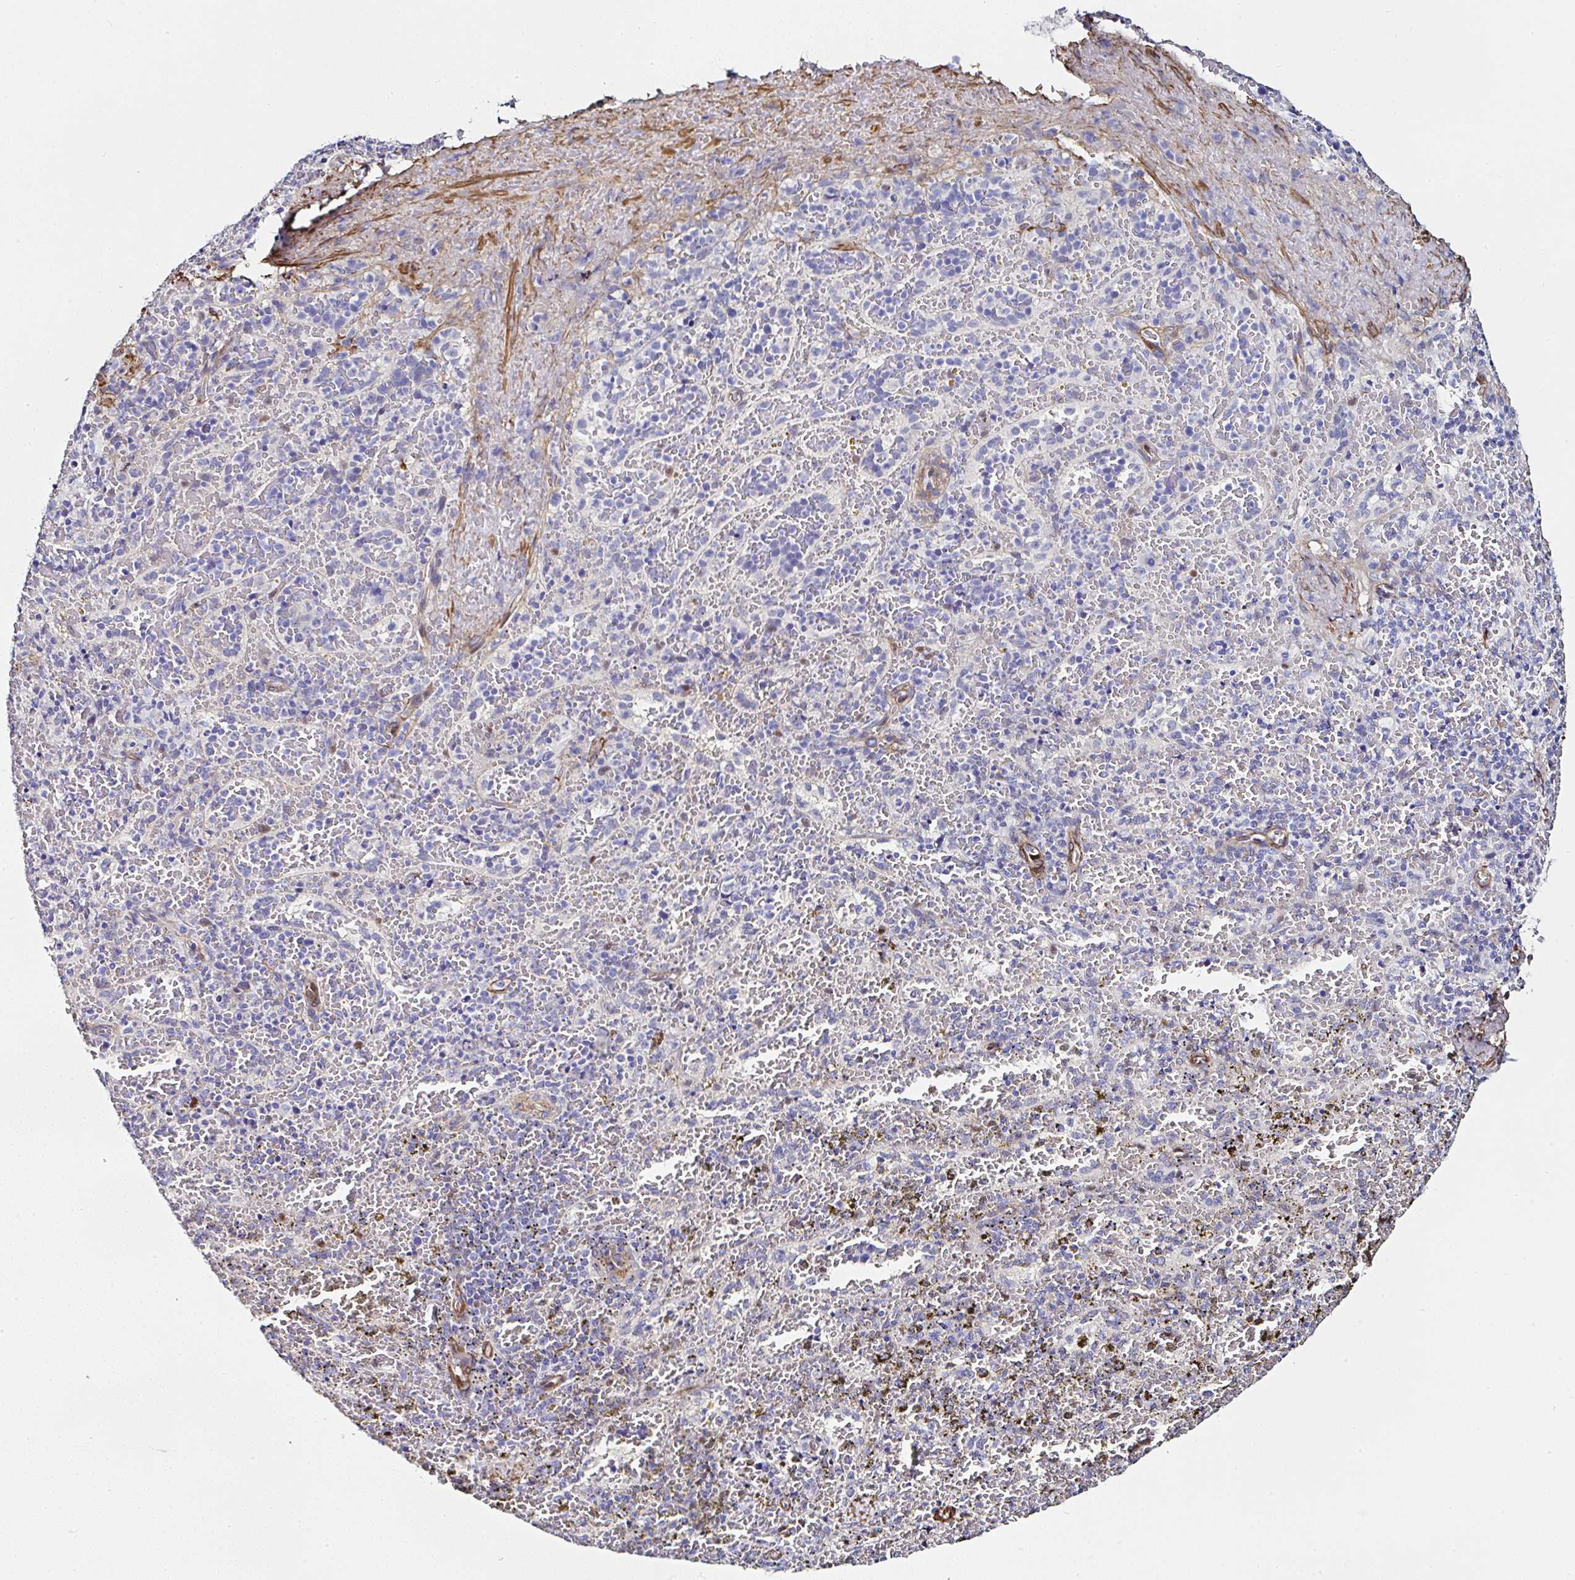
{"staining": {"intensity": "negative", "quantity": "none", "location": "none"}, "tissue": "spleen", "cell_type": "Cells in red pulp", "image_type": "normal", "snomed": [{"axis": "morphology", "description": "Normal tissue, NOS"}, {"axis": "topography", "description": "Spleen"}], "caption": "IHC image of benign spleen: spleen stained with DAB exhibits no significant protein expression in cells in red pulp. Brightfield microscopy of IHC stained with DAB (3,3'-diaminobenzidine) (brown) and hematoxylin (blue), captured at high magnification.", "gene": "PPFIA4", "patient": {"sex": "female", "age": 50}}